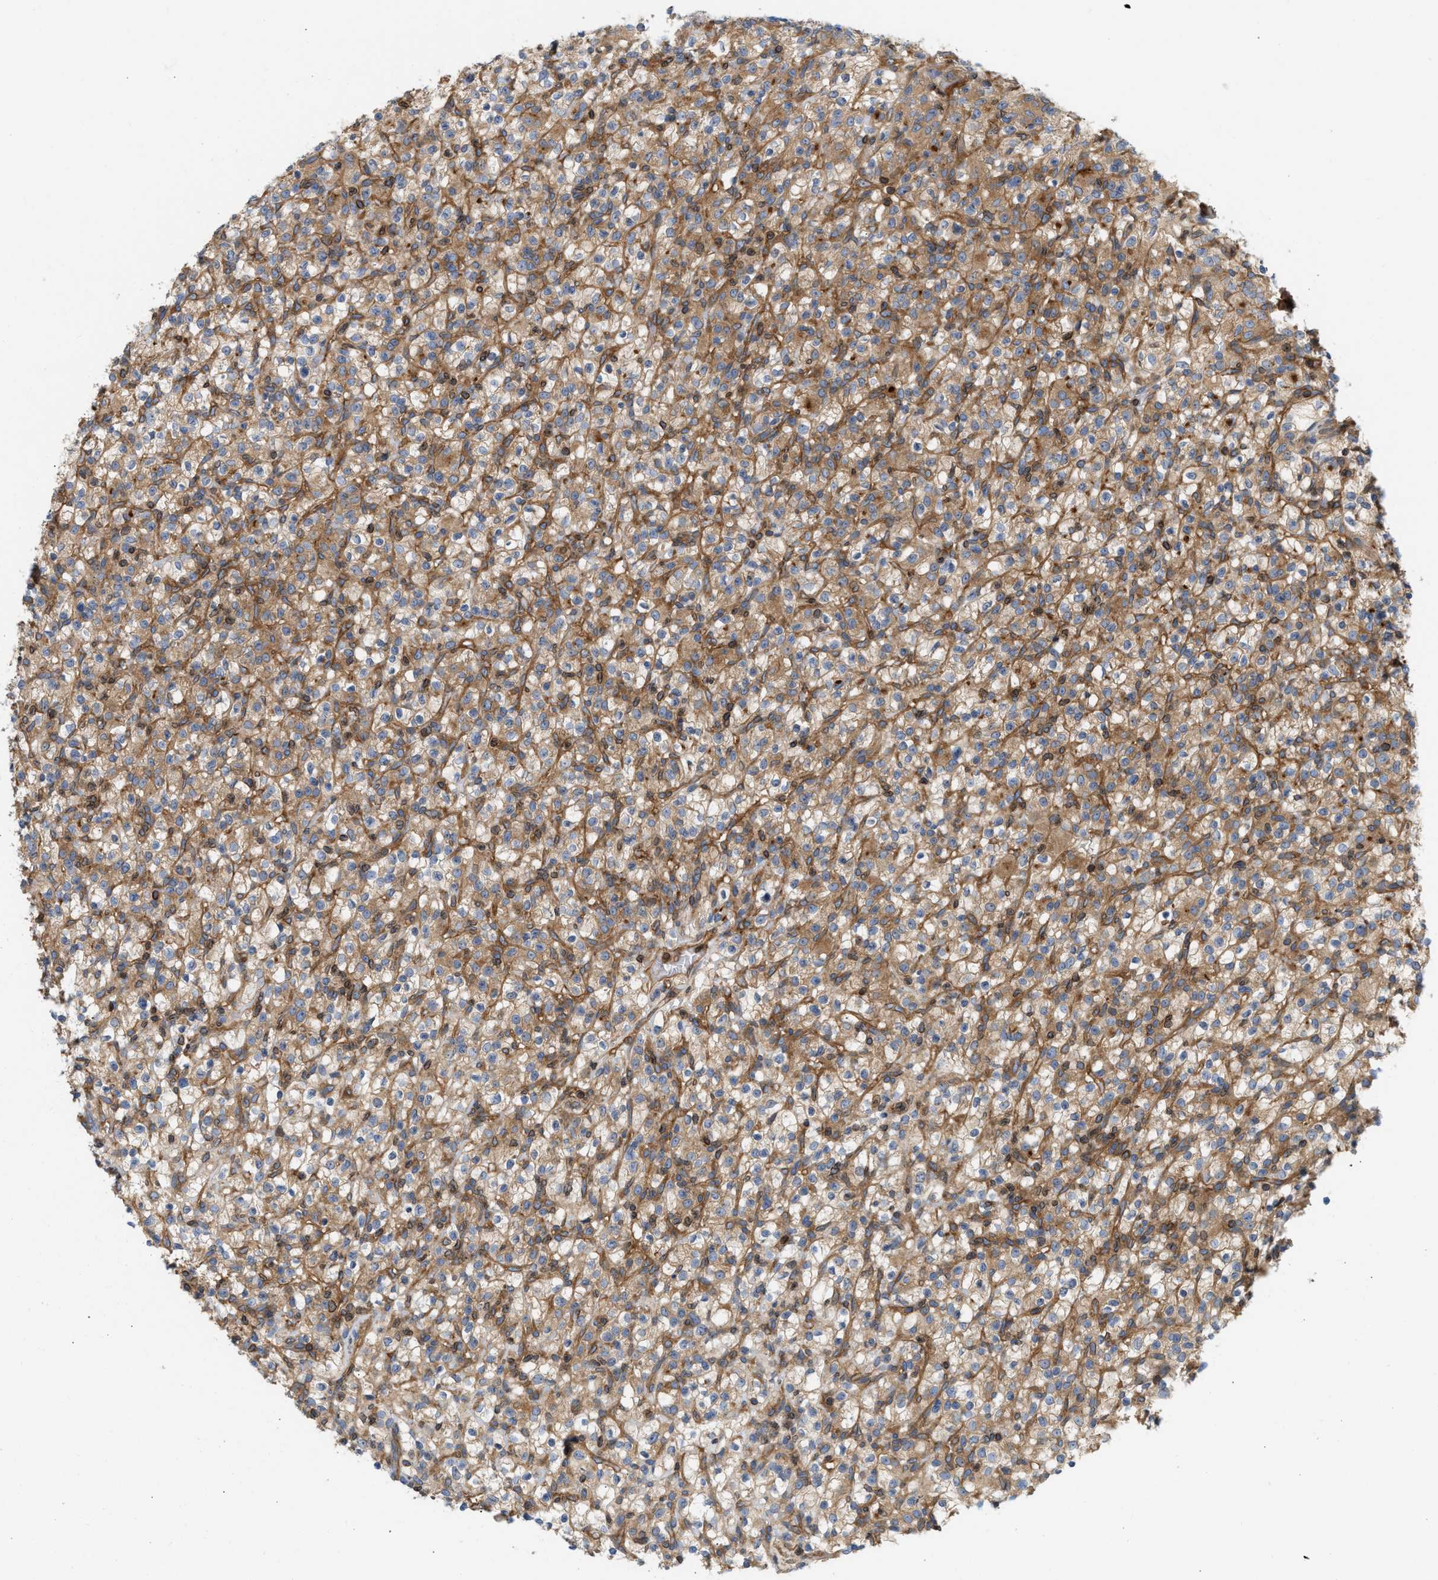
{"staining": {"intensity": "moderate", "quantity": ">75%", "location": "cytoplasmic/membranous"}, "tissue": "renal cancer", "cell_type": "Tumor cells", "image_type": "cancer", "snomed": [{"axis": "morphology", "description": "Normal tissue, NOS"}, {"axis": "morphology", "description": "Adenocarcinoma, NOS"}, {"axis": "topography", "description": "Kidney"}], "caption": "Immunohistochemistry (IHC) of renal cancer (adenocarcinoma) shows medium levels of moderate cytoplasmic/membranous positivity in about >75% of tumor cells.", "gene": "STRN", "patient": {"sex": "female", "age": 72}}